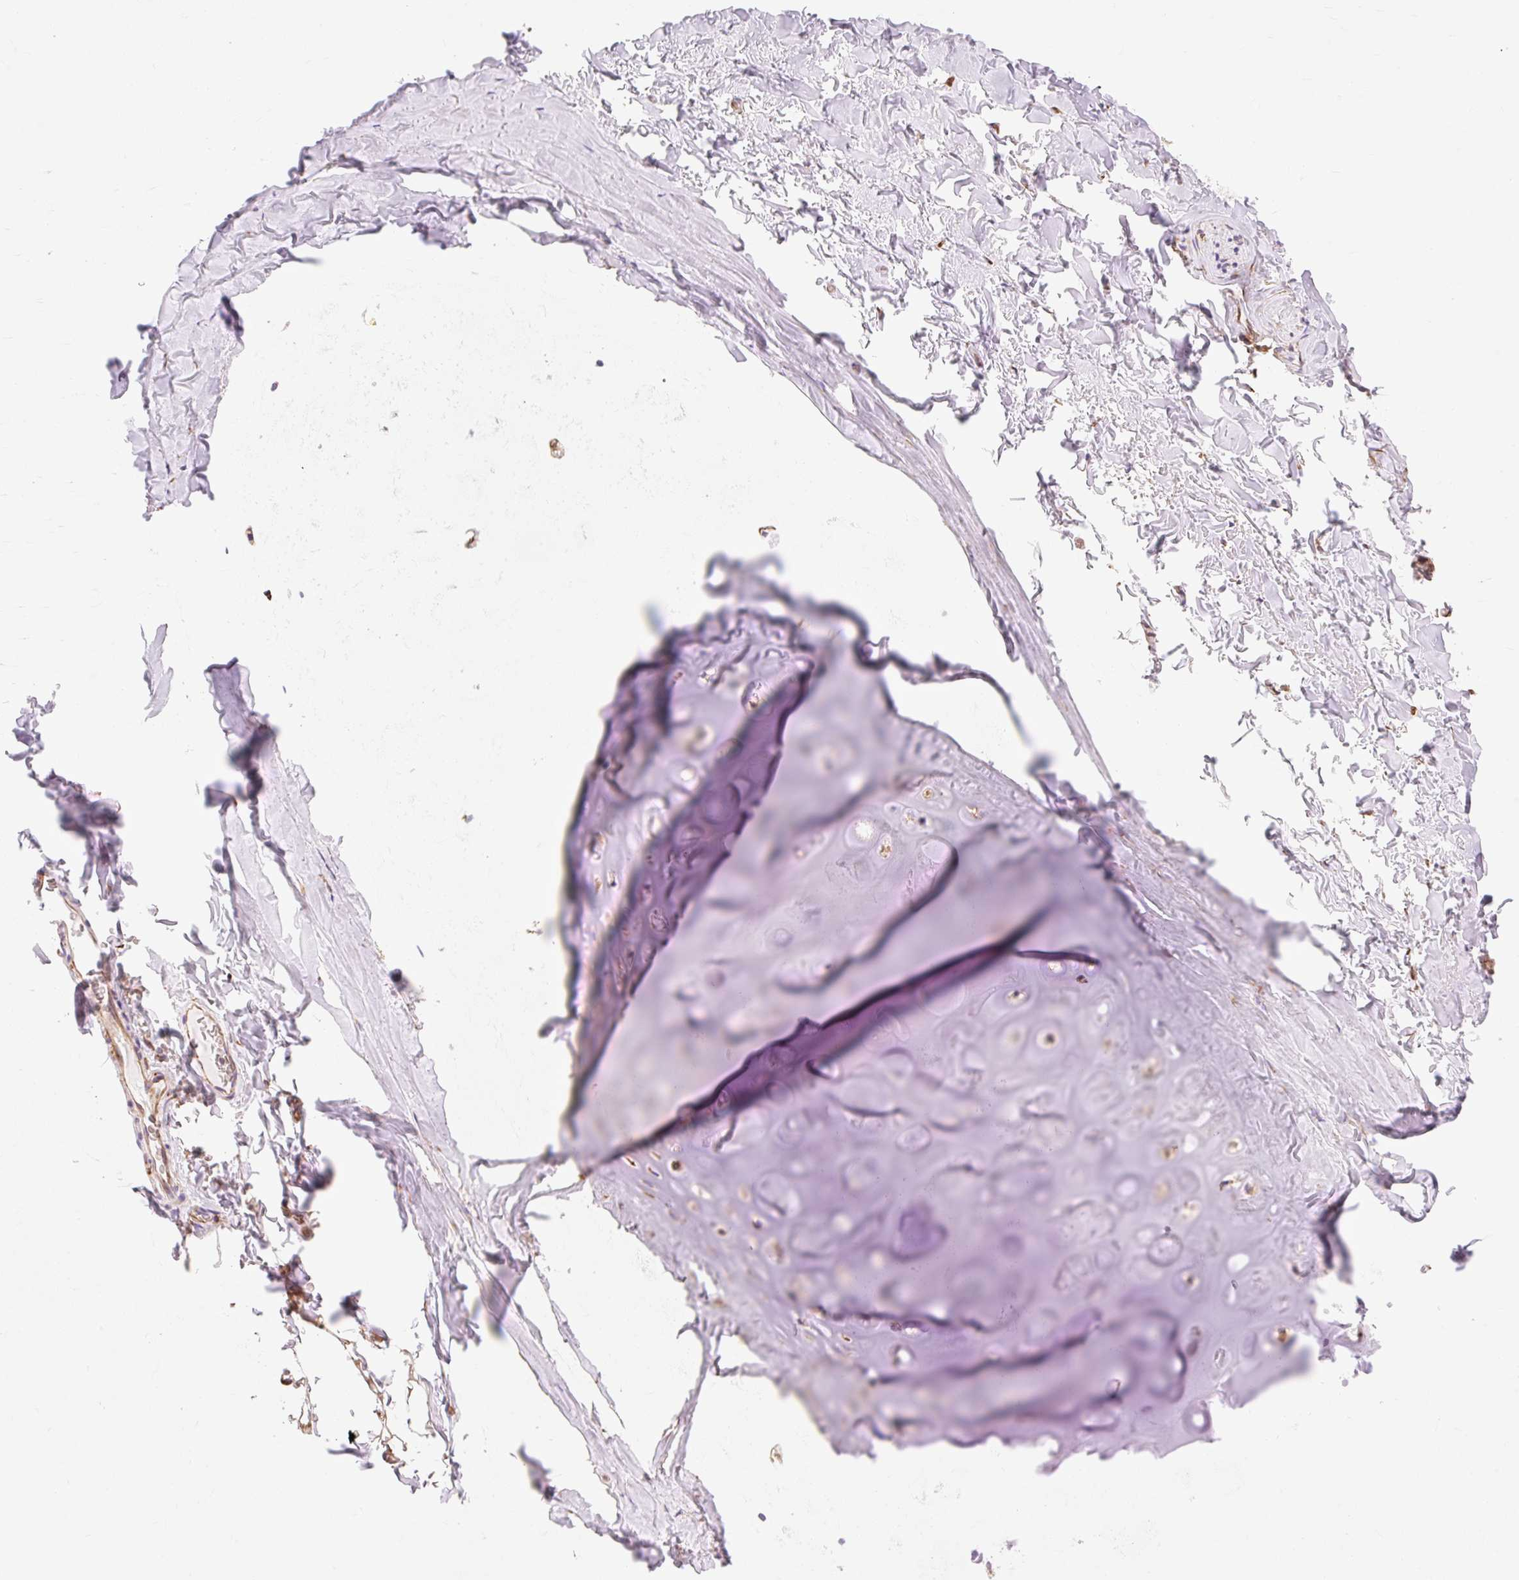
{"staining": {"intensity": "moderate", "quantity": "<25%", "location": "cytoplasmic/membranous"}, "tissue": "soft tissue", "cell_type": "Chondrocytes", "image_type": "normal", "snomed": [{"axis": "morphology", "description": "Normal tissue, NOS"}, {"axis": "topography", "description": "Cartilage tissue"}, {"axis": "topography", "description": "Bronchus"}, {"axis": "topography", "description": "Peripheral nerve tissue"}], "caption": "IHC (DAB (3,3'-diaminobenzidine)) staining of normal human soft tissue demonstrates moderate cytoplasmic/membranous protein staining in about <25% of chondrocytes.", "gene": "ENSG00000260836", "patient": {"sex": "male", "age": 67}}